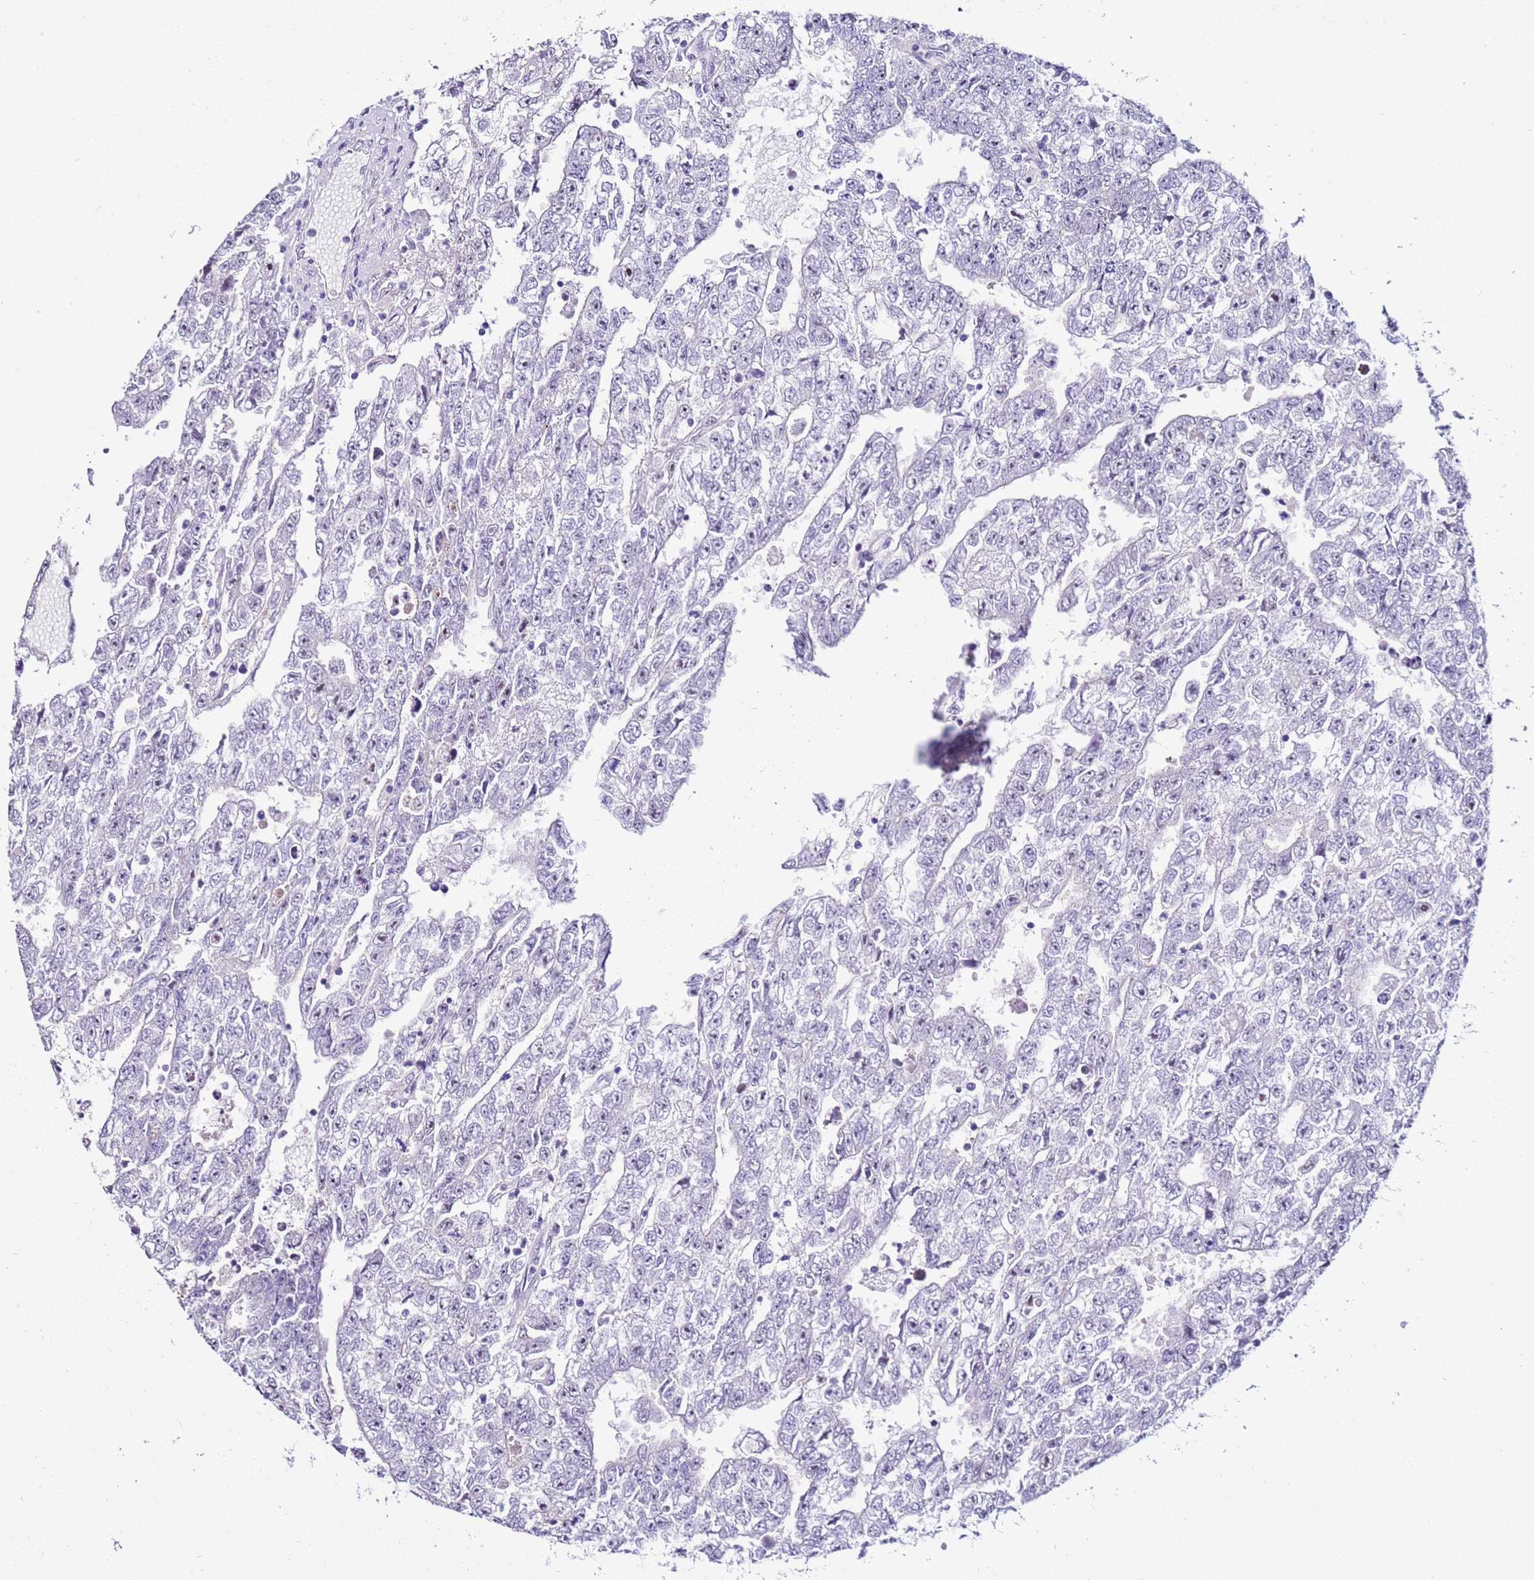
{"staining": {"intensity": "negative", "quantity": "none", "location": "none"}, "tissue": "testis cancer", "cell_type": "Tumor cells", "image_type": "cancer", "snomed": [{"axis": "morphology", "description": "Carcinoma, Embryonal, NOS"}, {"axis": "topography", "description": "Testis"}], "caption": "Testis cancer stained for a protein using IHC shows no positivity tumor cells.", "gene": "HGD", "patient": {"sex": "male", "age": 25}}